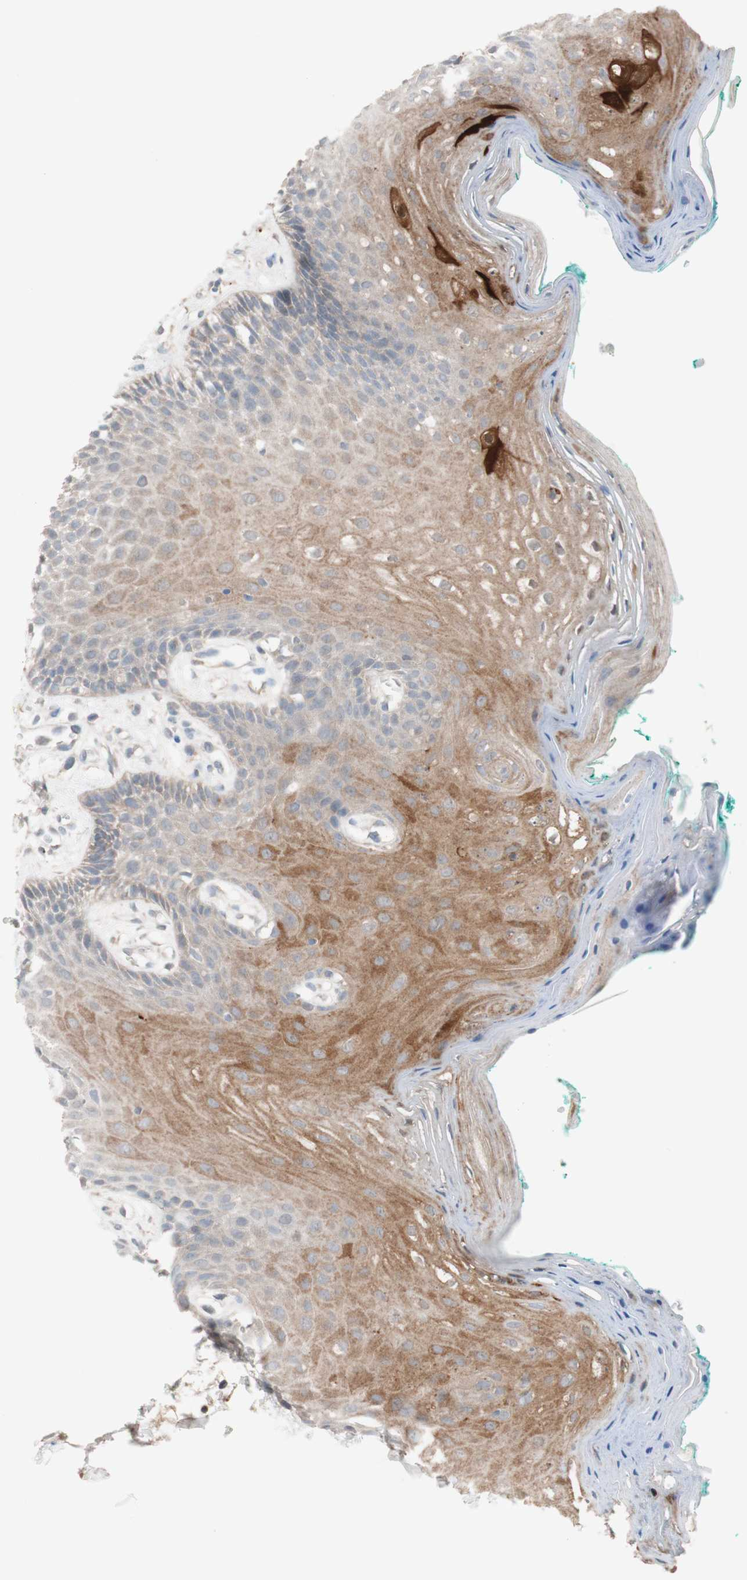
{"staining": {"intensity": "moderate", "quantity": ">75%", "location": "cytoplasmic/membranous"}, "tissue": "oral mucosa", "cell_type": "Squamous epithelial cells", "image_type": "normal", "snomed": [{"axis": "morphology", "description": "Normal tissue, NOS"}, {"axis": "topography", "description": "Skeletal muscle"}, {"axis": "topography", "description": "Oral tissue"}, {"axis": "topography", "description": "Peripheral nerve tissue"}], "caption": "Immunohistochemistry image of benign human oral mucosa stained for a protein (brown), which reveals medium levels of moderate cytoplasmic/membranous staining in approximately >75% of squamous epithelial cells.", "gene": "PEX2", "patient": {"sex": "female", "age": 84}}